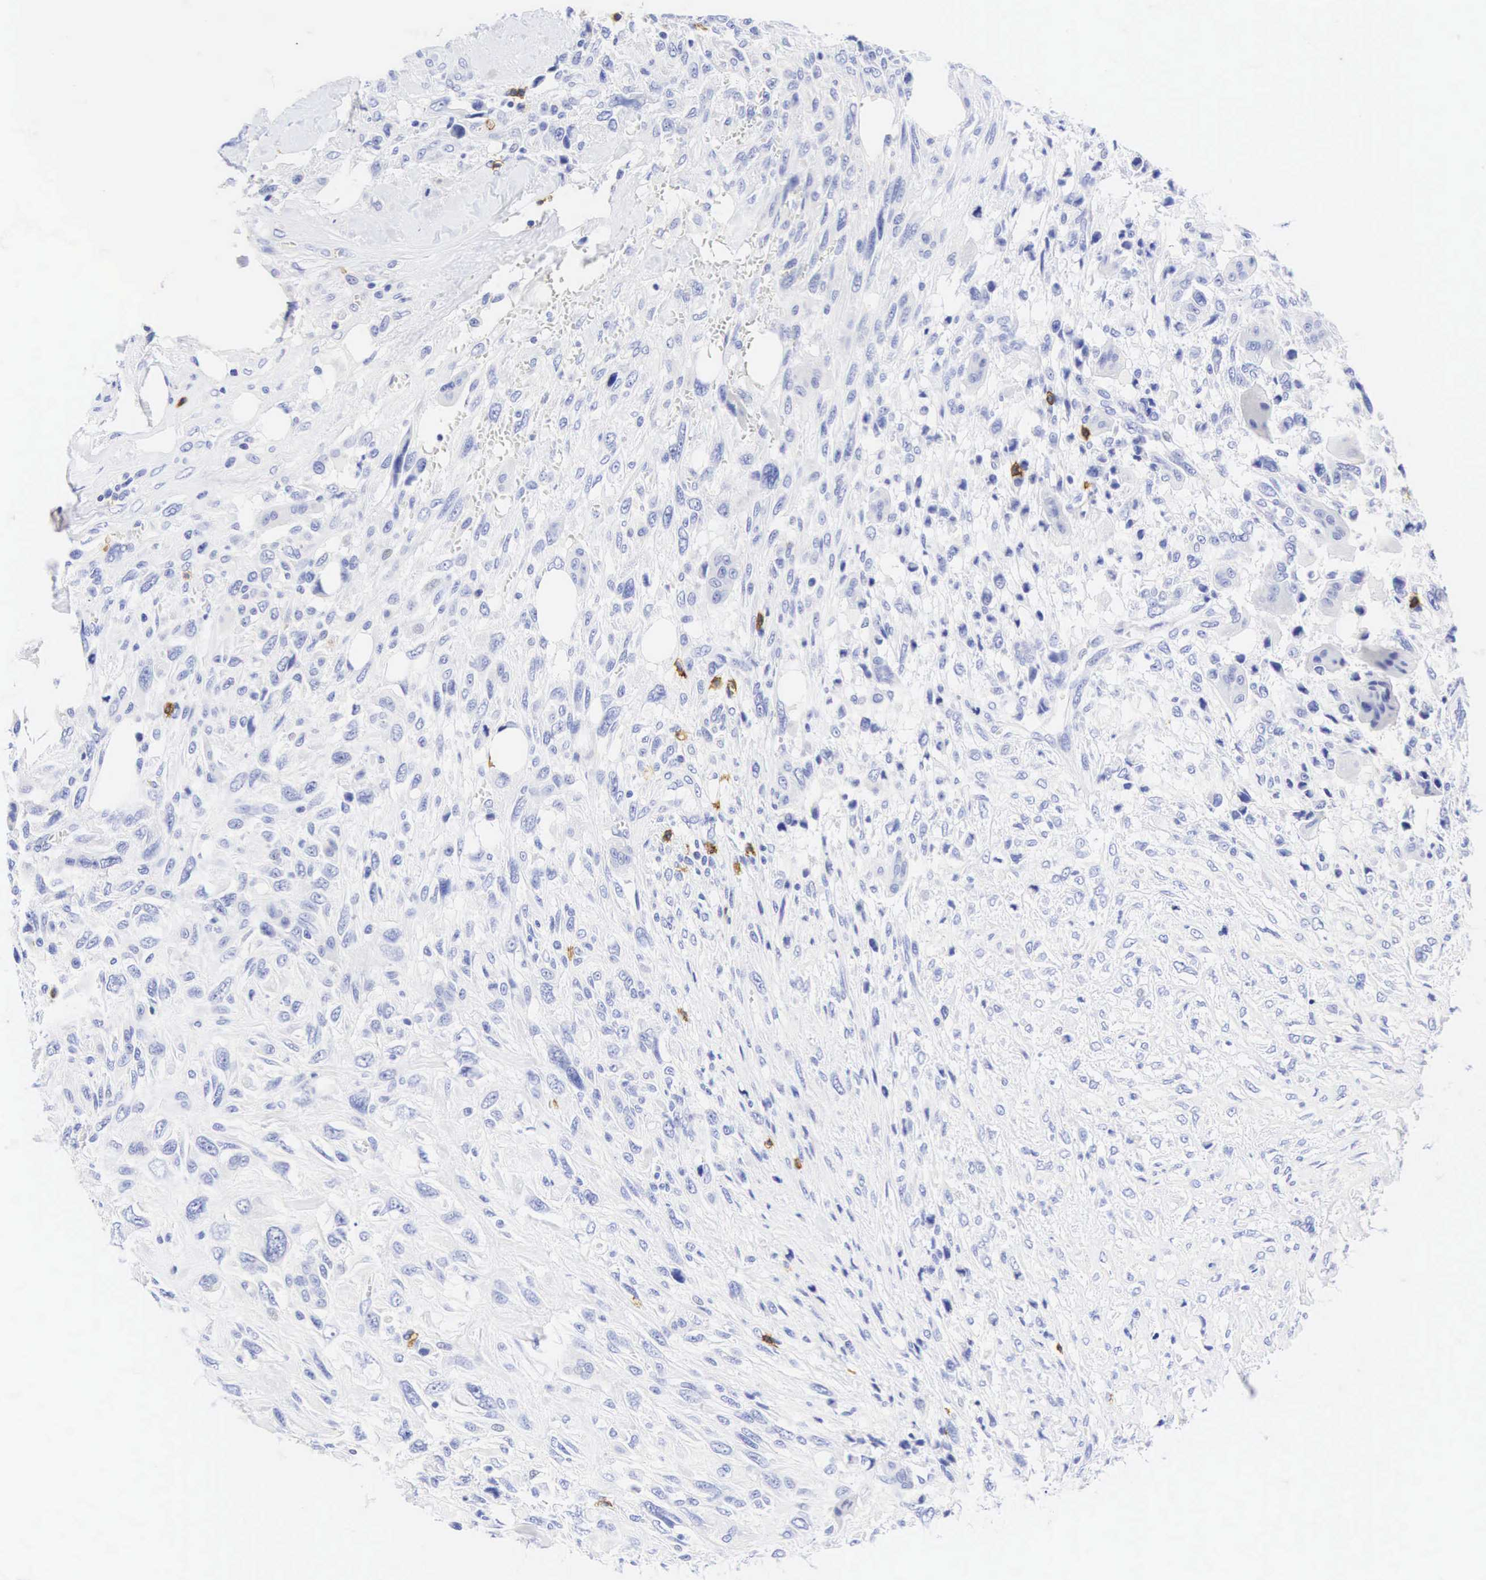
{"staining": {"intensity": "negative", "quantity": "none", "location": "none"}, "tissue": "breast cancer", "cell_type": "Tumor cells", "image_type": "cancer", "snomed": [{"axis": "morphology", "description": "Neoplasm, malignant, NOS"}, {"axis": "topography", "description": "Breast"}], "caption": "Tumor cells show no significant expression in breast cancer (malignant neoplasm).", "gene": "CD8A", "patient": {"sex": "female", "age": 50}}